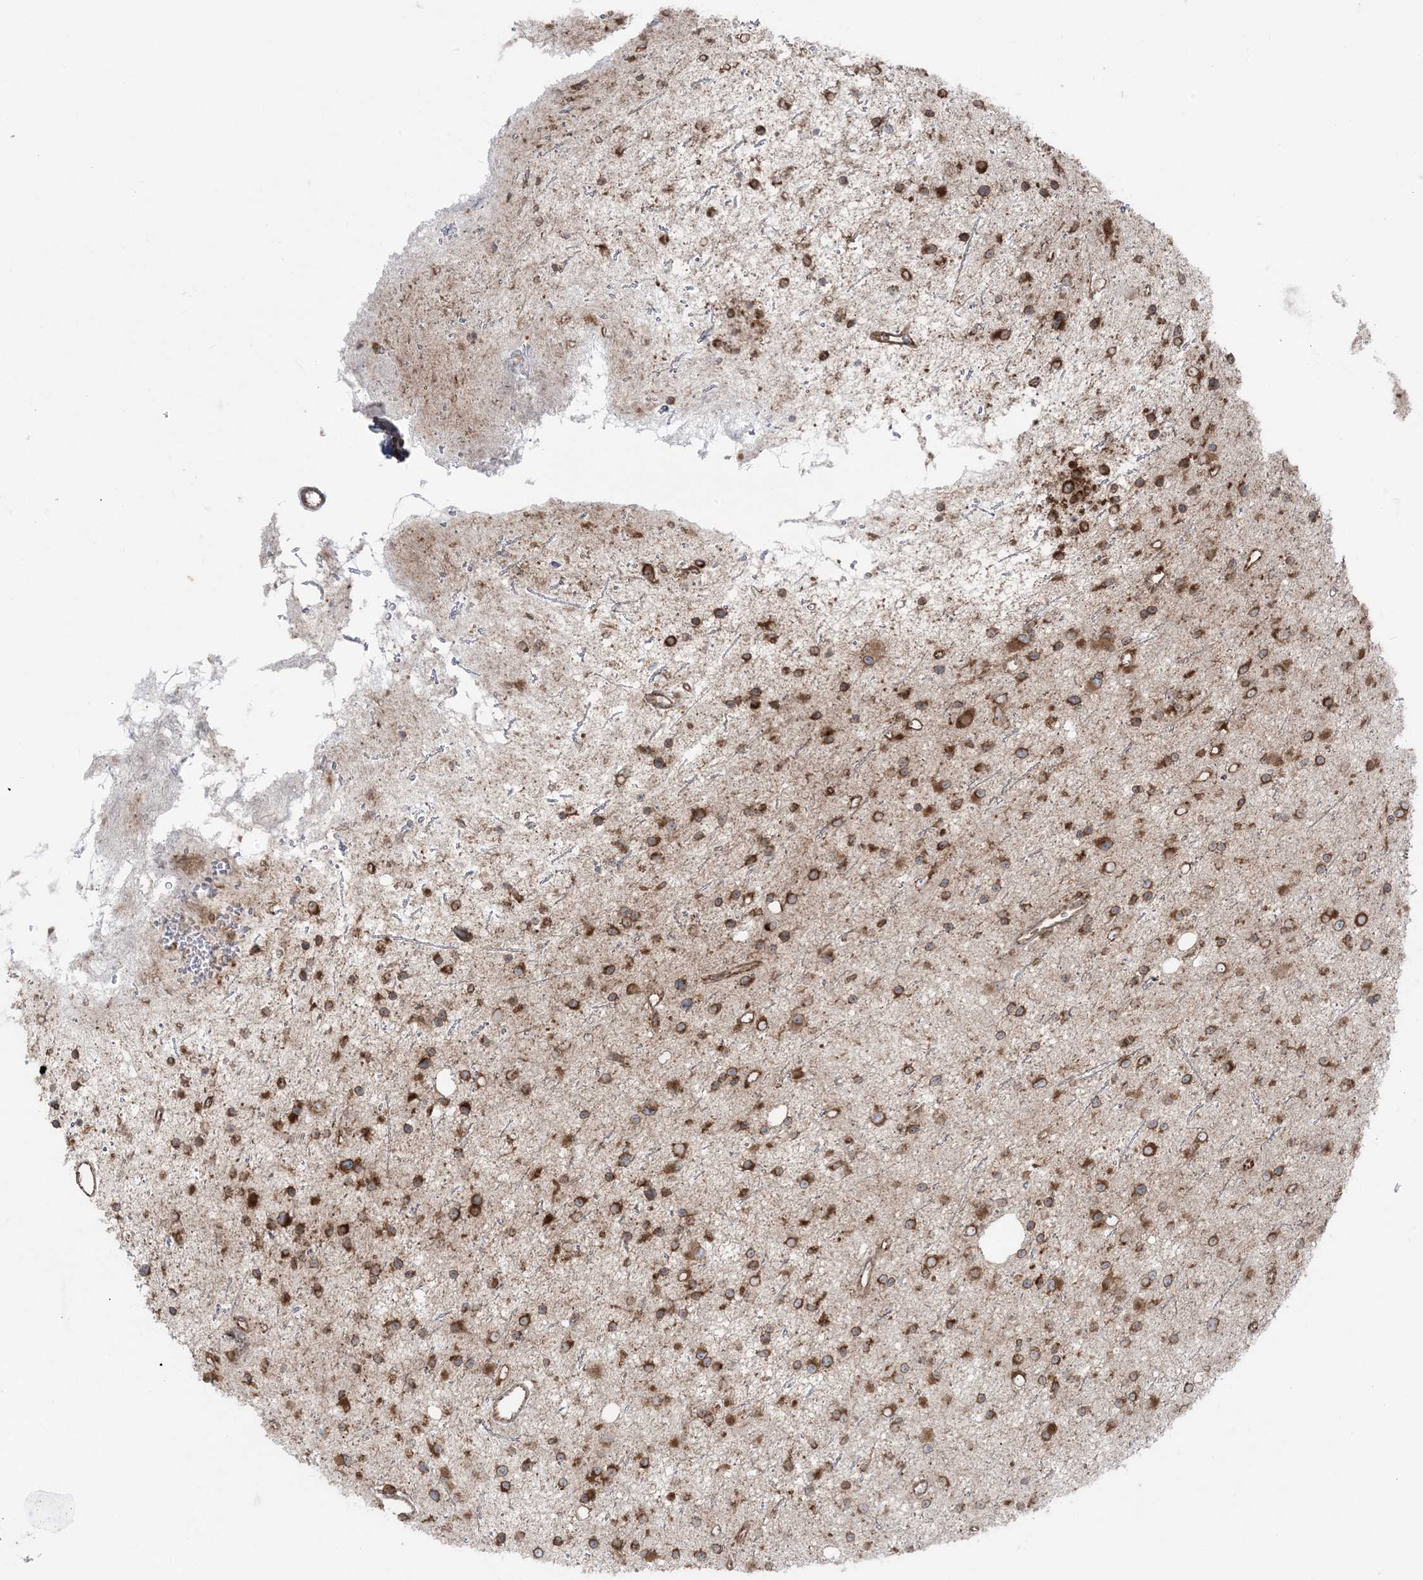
{"staining": {"intensity": "moderate", "quantity": ">75%", "location": "cytoplasmic/membranous"}, "tissue": "glioma", "cell_type": "Tumor cells", "image_type": "cancer", "snomed": [{"axis": "morphology", "description": "Glioma, malignant, Low grade"}, {"axis": "topography", "description": "Cerebral cortex"}], "caption": "Malignant glioma (low-grade) stained for a protein demonstrates moderate cytoplasmic/membranous positivity in tumor cells.", "gene": "UBXN4", "patient": {"sex": "female", "age": 39}}